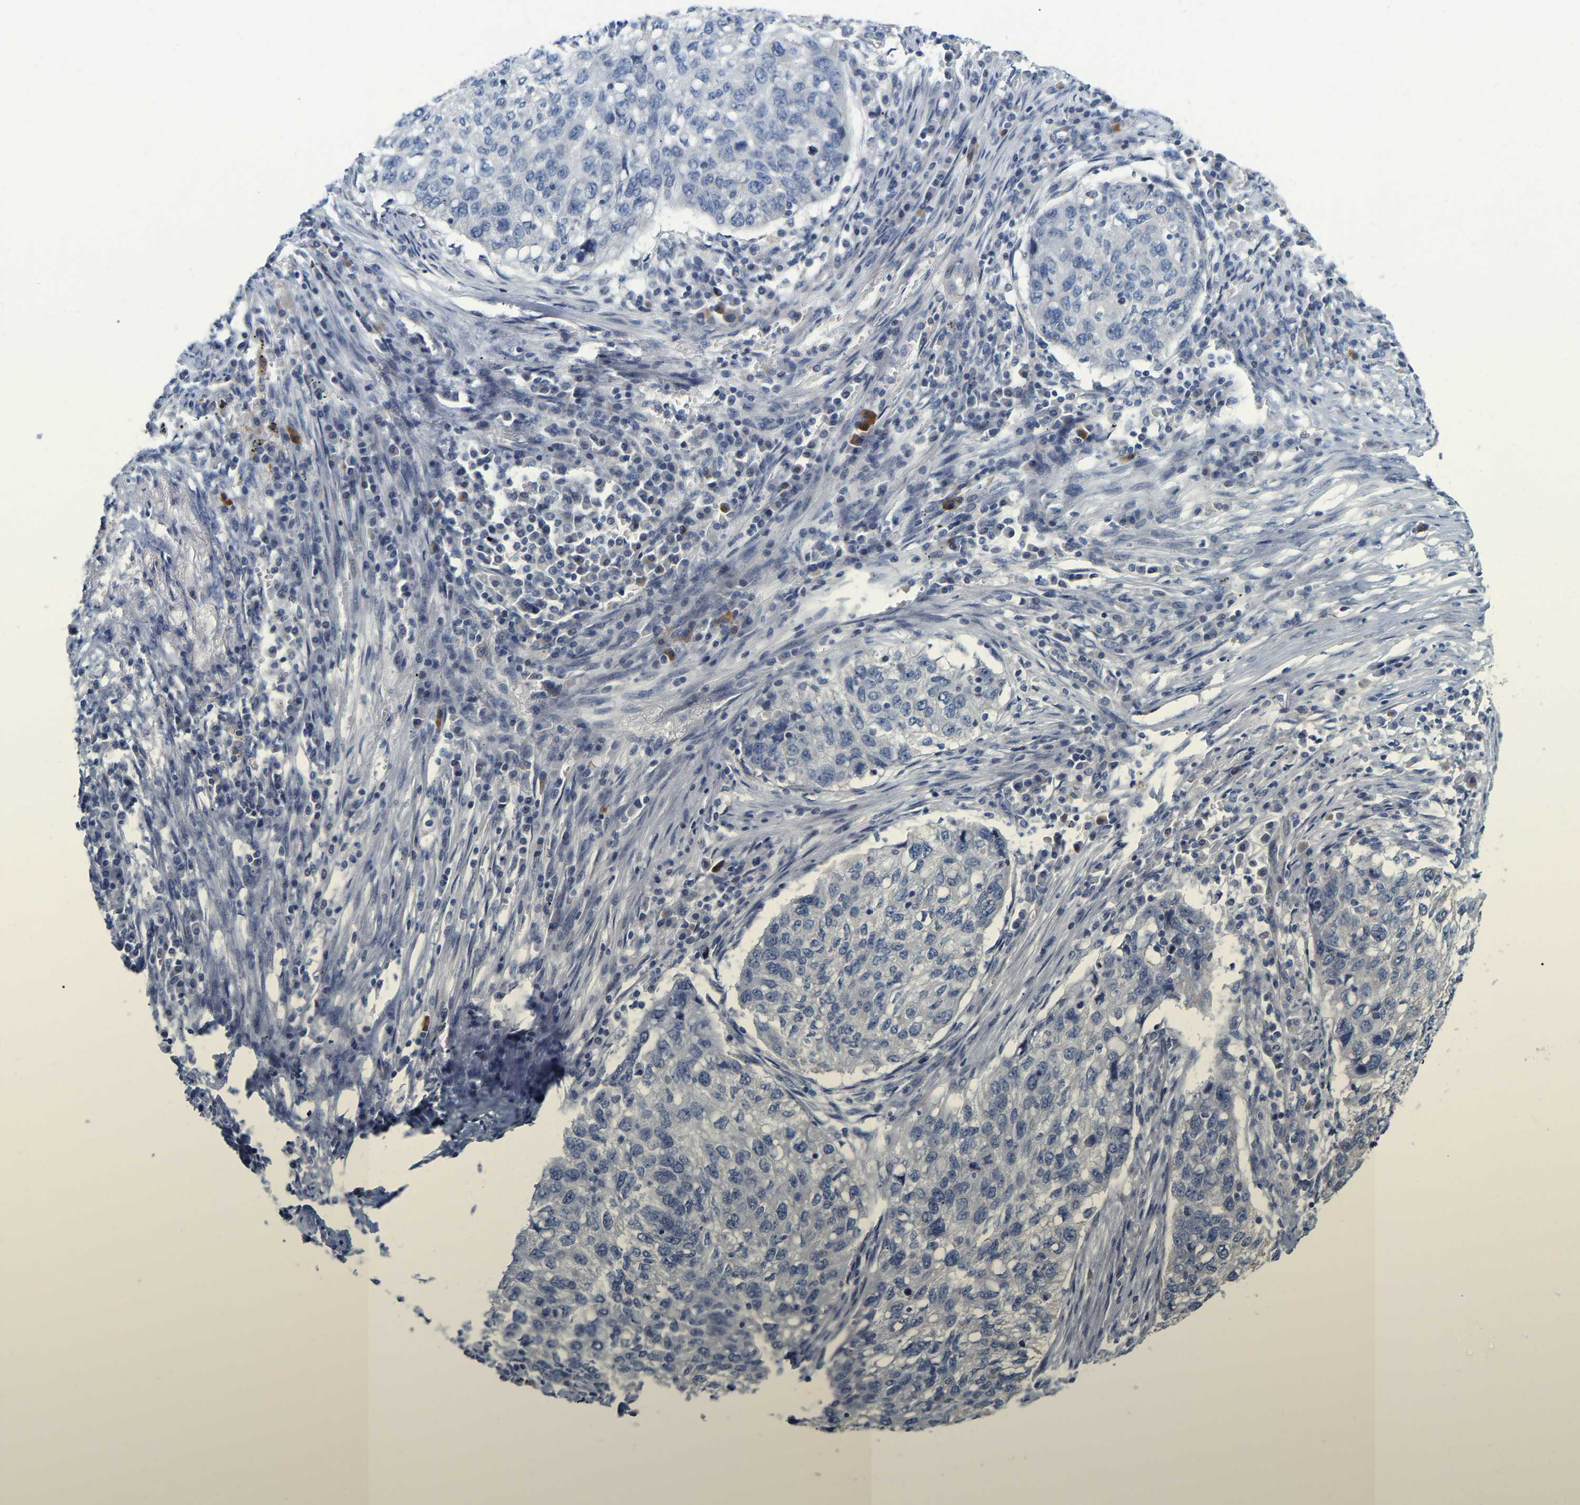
{"staining": {"intensity": "negative", "quantity": "none", "location": "none"}, "tissue": "lung cancer", "cell_type": "Tumor cells", "image_type": "cancer", "snomed": [{"axis": "morphology", "description": "Squamous cell carcinoma, NOS"}, {"axis": "topography", "description": "Lung"}], "caption": "Immunohistochemistry of squamous cell carcinoma (lung) shows no positivity in tumor cells.", "gene": "SSH1", "patient": {"sex": "female", "age": 63}}